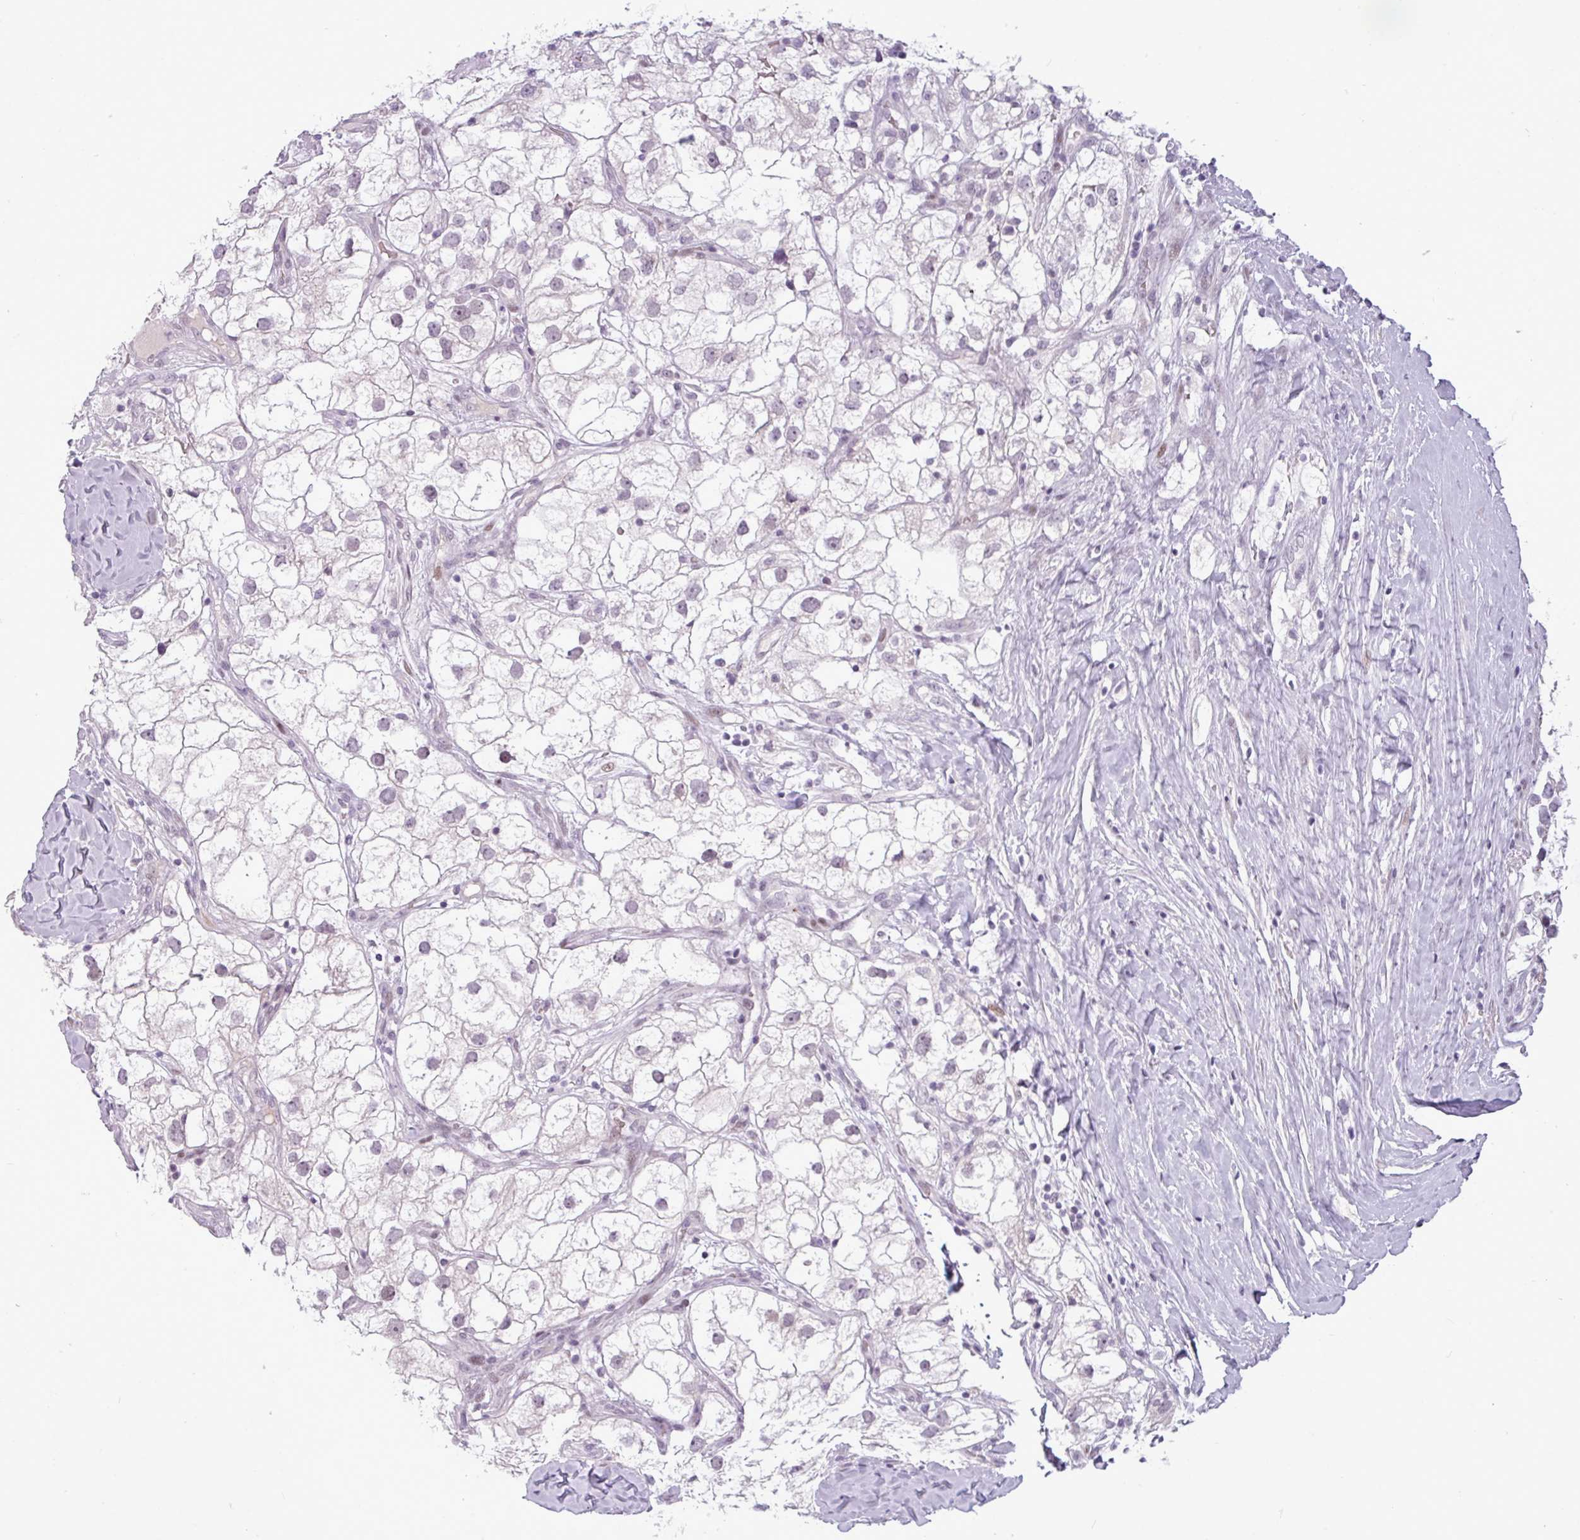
{"staining": {"intensity": "negative", "quantity": "none", "location": "none"}, "tissue": "renal cancer", "cell_type": "Tumor cells", "image_type": "cancer", "snomed": [{"axis": "morphology", "description": "Adenocarcinoma, NOS"}, {"axis": "topography", "description": "Kidney"}], "caption": "High power microscopy histopathology image of an IHC photomicrograph of renal adenocarcinoma, revealing no significant expression in tumor cells.", "gene": "SLC66A2", "patient": {"sex": "male", "age": 59}}